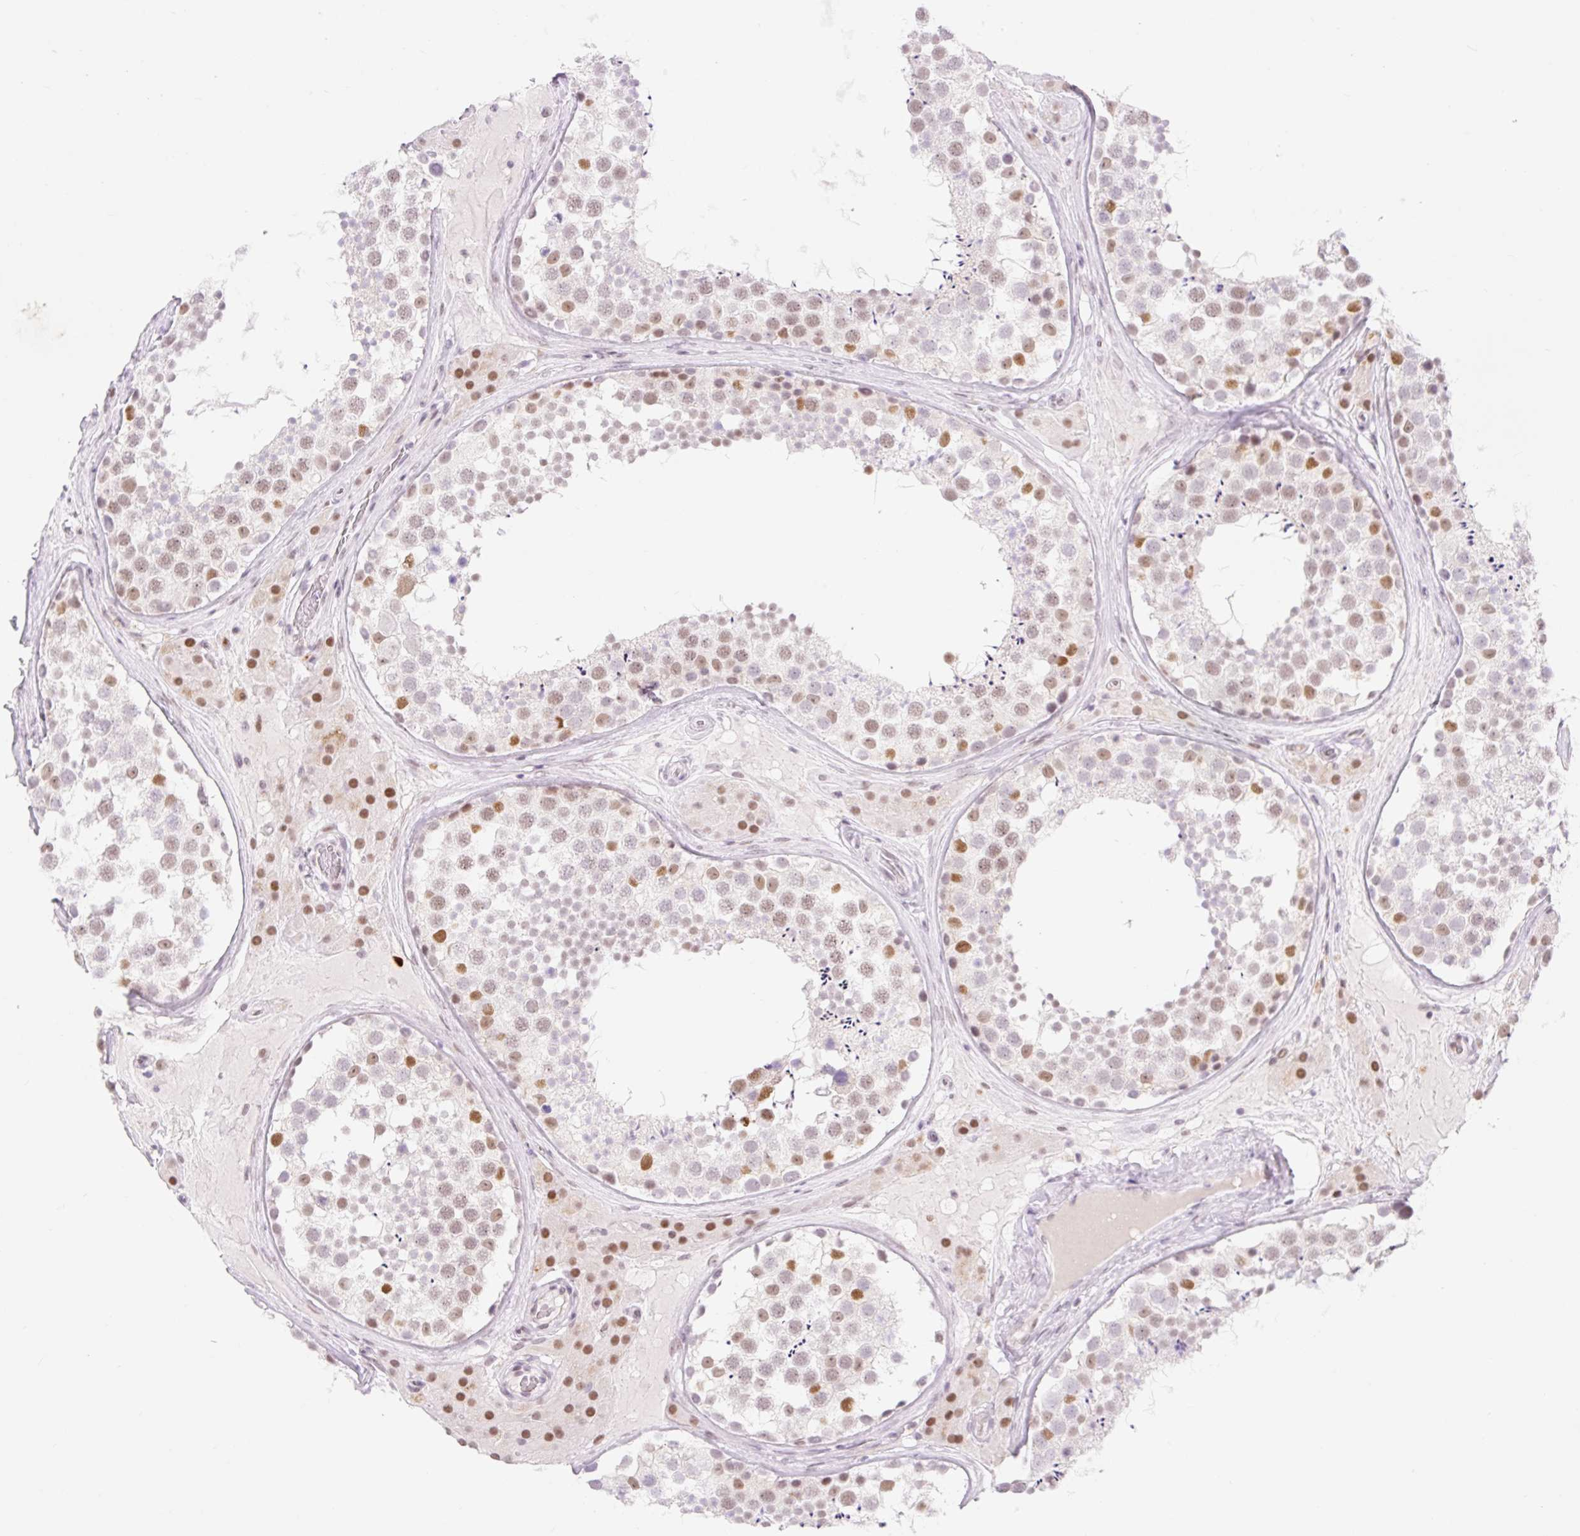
{"staining": {"intensity": "moderate", "quantity": "25%-75%", "location": "nuclear"}, "tissue": "testis", "cell_type": "Cells in seminiferous ducts", "image_type": "normal", "snomed": [{"axis": "morphology", "description": "Normal tissue, NOS"}, {"axis": "topography", "description": "Testis"}], "caption": "Moderate nuclear staining for a protein is seen in approximately 25%-75% of cells in seminiferous ducts of unremarkable testis using immunohistochemistry (IHC).", "gene": "H2BW1", "patient": {"sex": "male", "age": 46}}